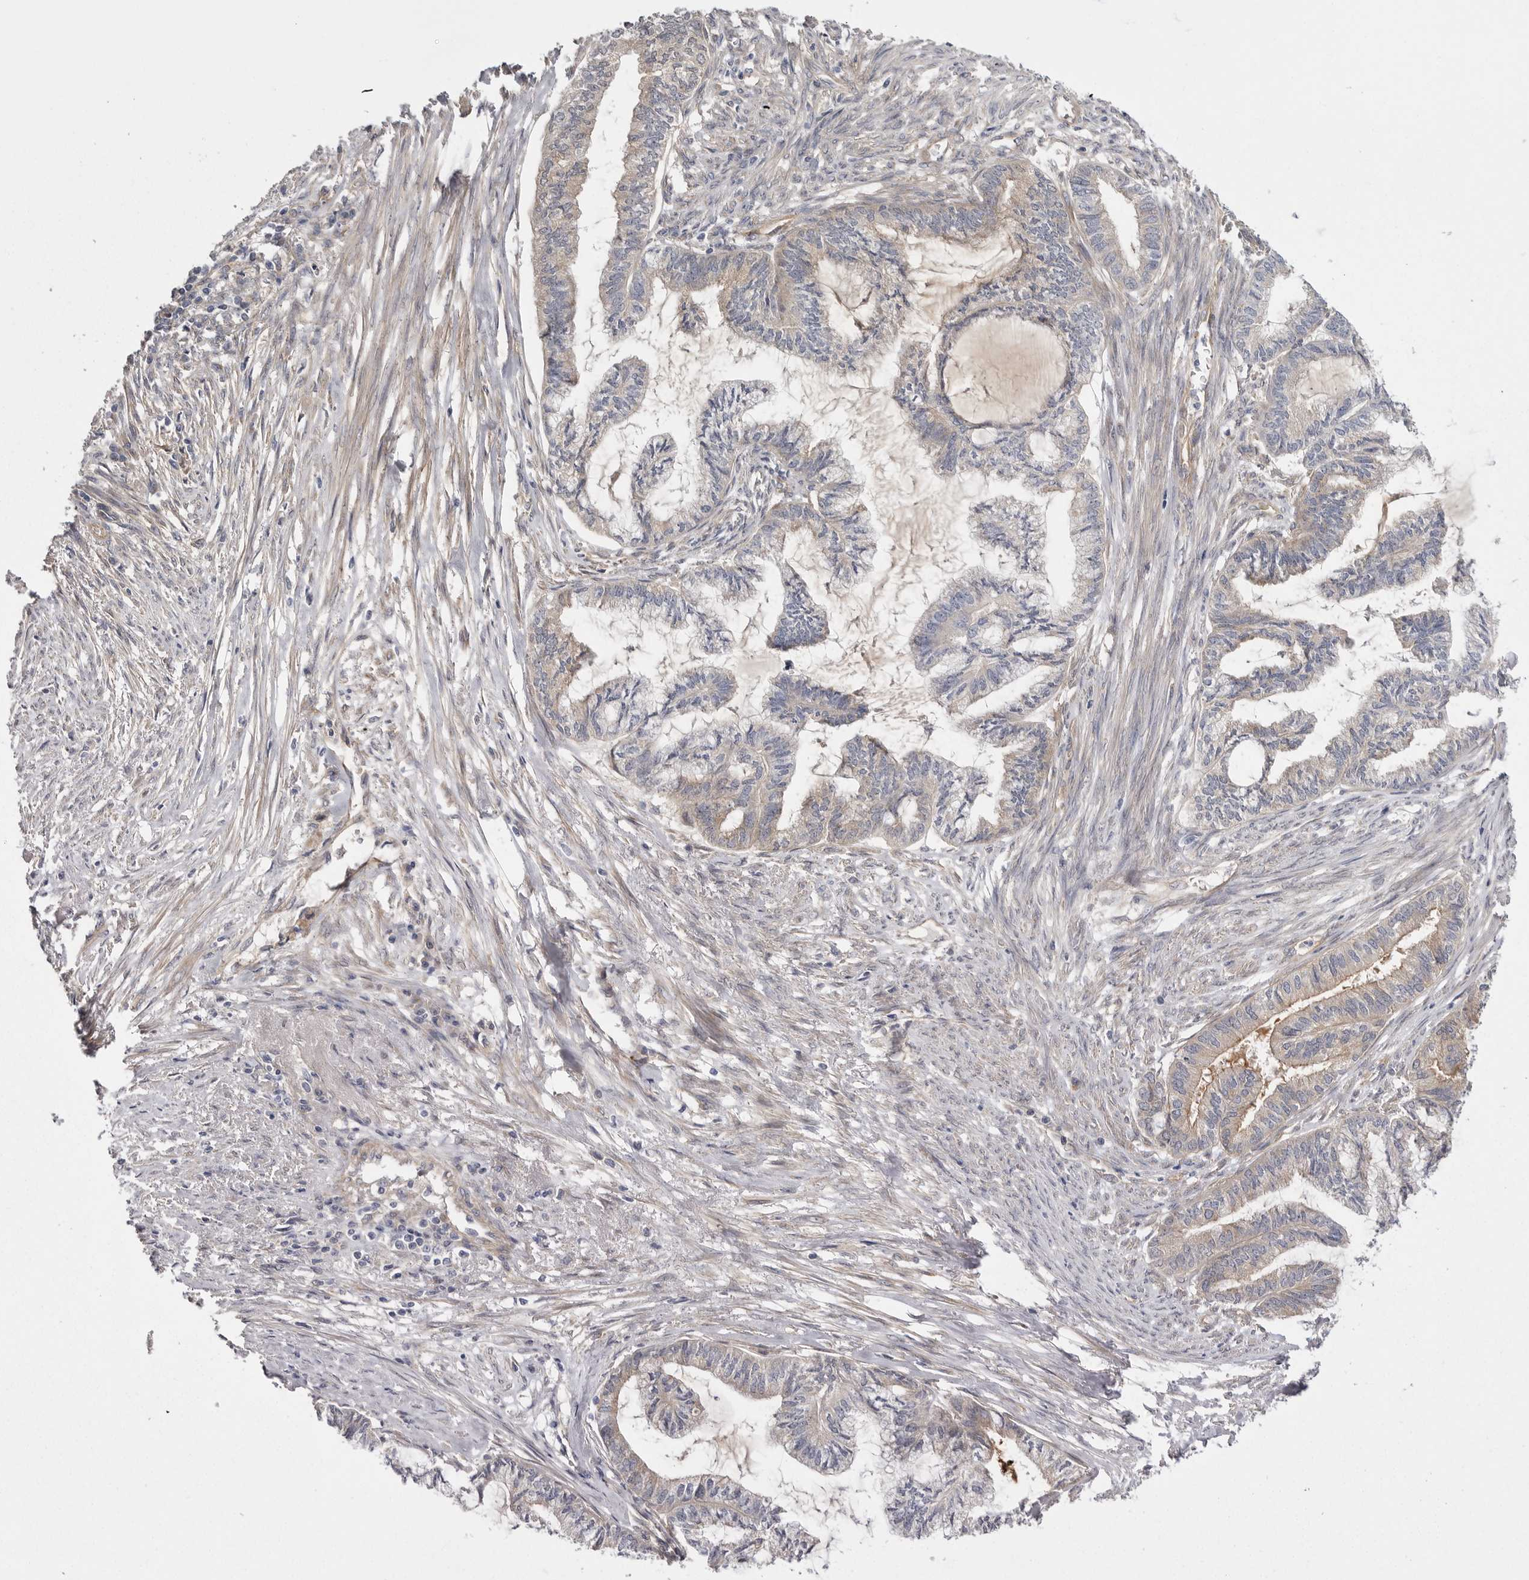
{"staining": {"intensity": "weak", "quantity": "<25%", "location": "cytoplasmic/membranous"}, "tissue": "endometrial cancer", "cell_type": "Tumor cells", "image_type": "cancer", "snomed": [{"axis": "morphology", "description": "Adenocarcinoma, NOS"}, {"axis": "topography", "description": "Endometrium"}], "caption": "Immunohistochemistry (IHC) micrograph of neoplastic tissue: endometrial cancer stained with DAB displays no significant protein positivity in tumor cells. (Stains: DAB (3,3'-diaminobenzidine) IHC with hematoxylin counter stain, Microscopy: brightfield microscopy at high magnification).", "gene": "OSBPL9", "patient": {"sex": "female", "age": 86}}